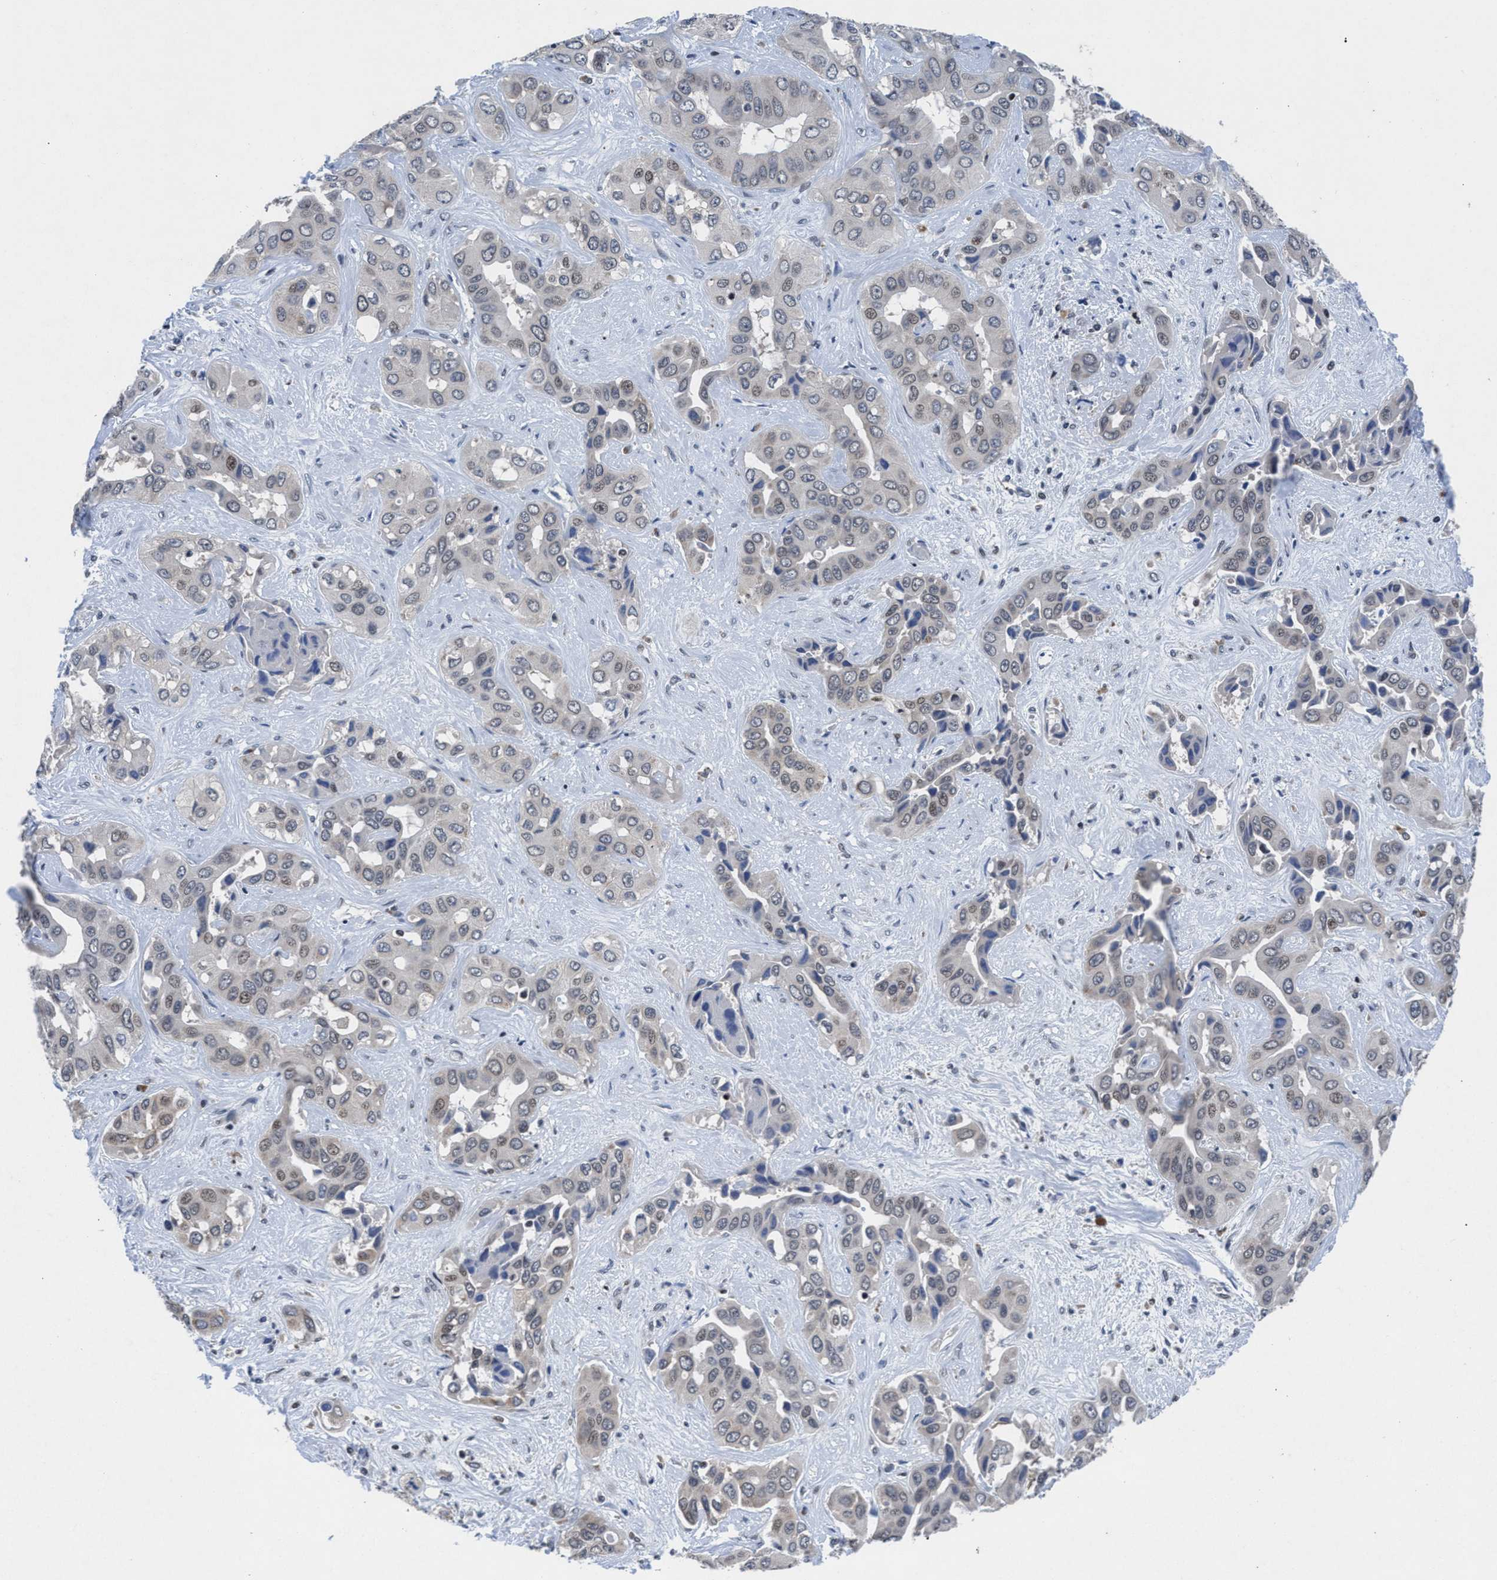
{"staining": {"intensity": "weak", "quantity": "<25%", "location": "nuclear"}, "tissue": "liver cancer", "cell_type": "Tumor cells", "image_type": "cancer", "snomed": [{"axis": "morphology", "description": "Cholangiocarcinoma"}, {"axis": "topography", "description": "Liver"}], "caption": "IHC of cholangiocarcinoma (liver) displays no positivity in tumor cells.", "gene": "WDR81", "patient": {"sex": "female", "age": 52}}